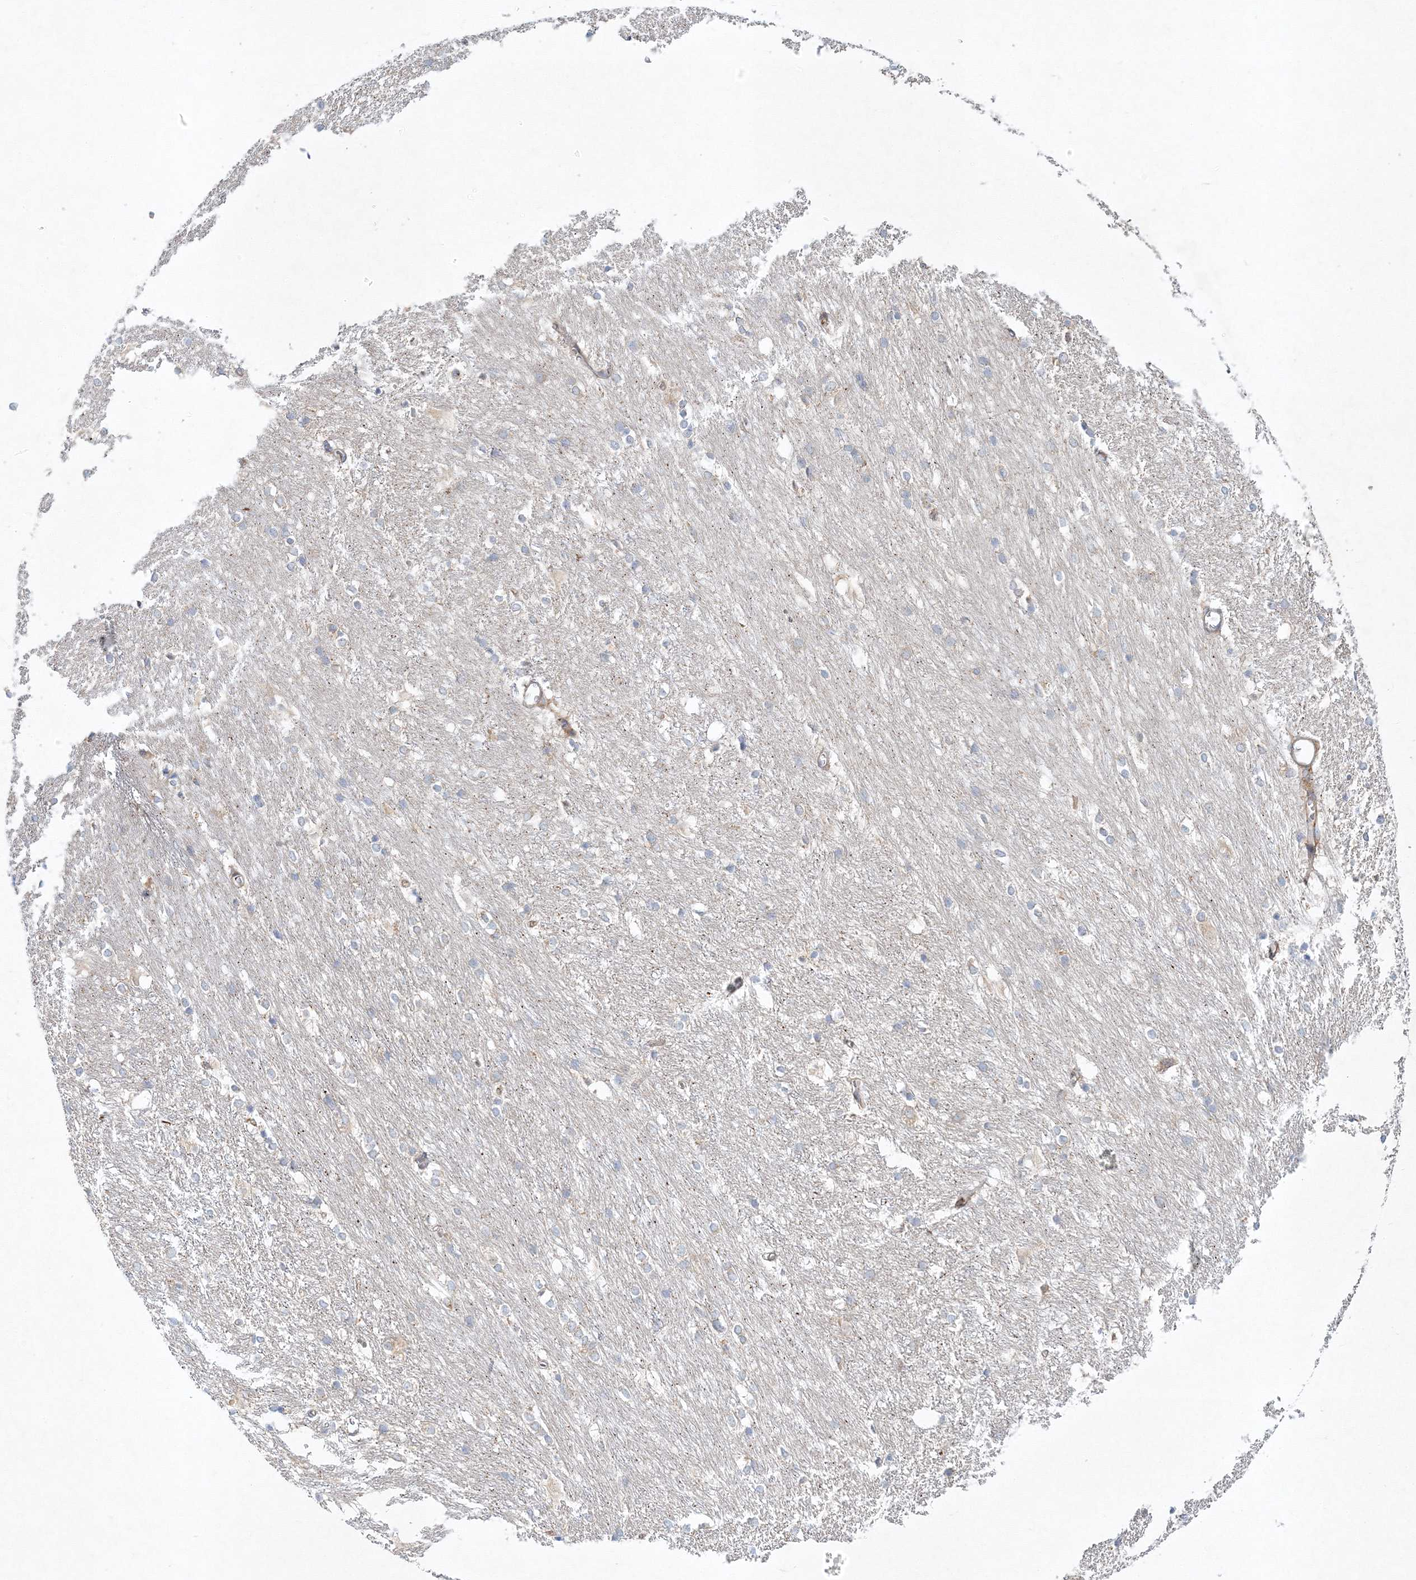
{"staining": {"intensity": "negative", "quantity": "none", "location": "none"}, "tissue": "caudate", "cell_type": "Glial cells", "image_type": "normal", "snomed": [{"axis": "morphology", "description": "Normal tissue, NOS"}, {"axis": "topography", "description": "Lateral ventricle wall"}], "caption": "Immunohistochemistry (IHC) histopathology image of normal caudate: human caudate stained with DAB (3,3'-diaminobenzidine) displays no significant protein staining in glial cells.", "gene": "SEC23IP", "patient": {"sex": "female", "age": 19}}